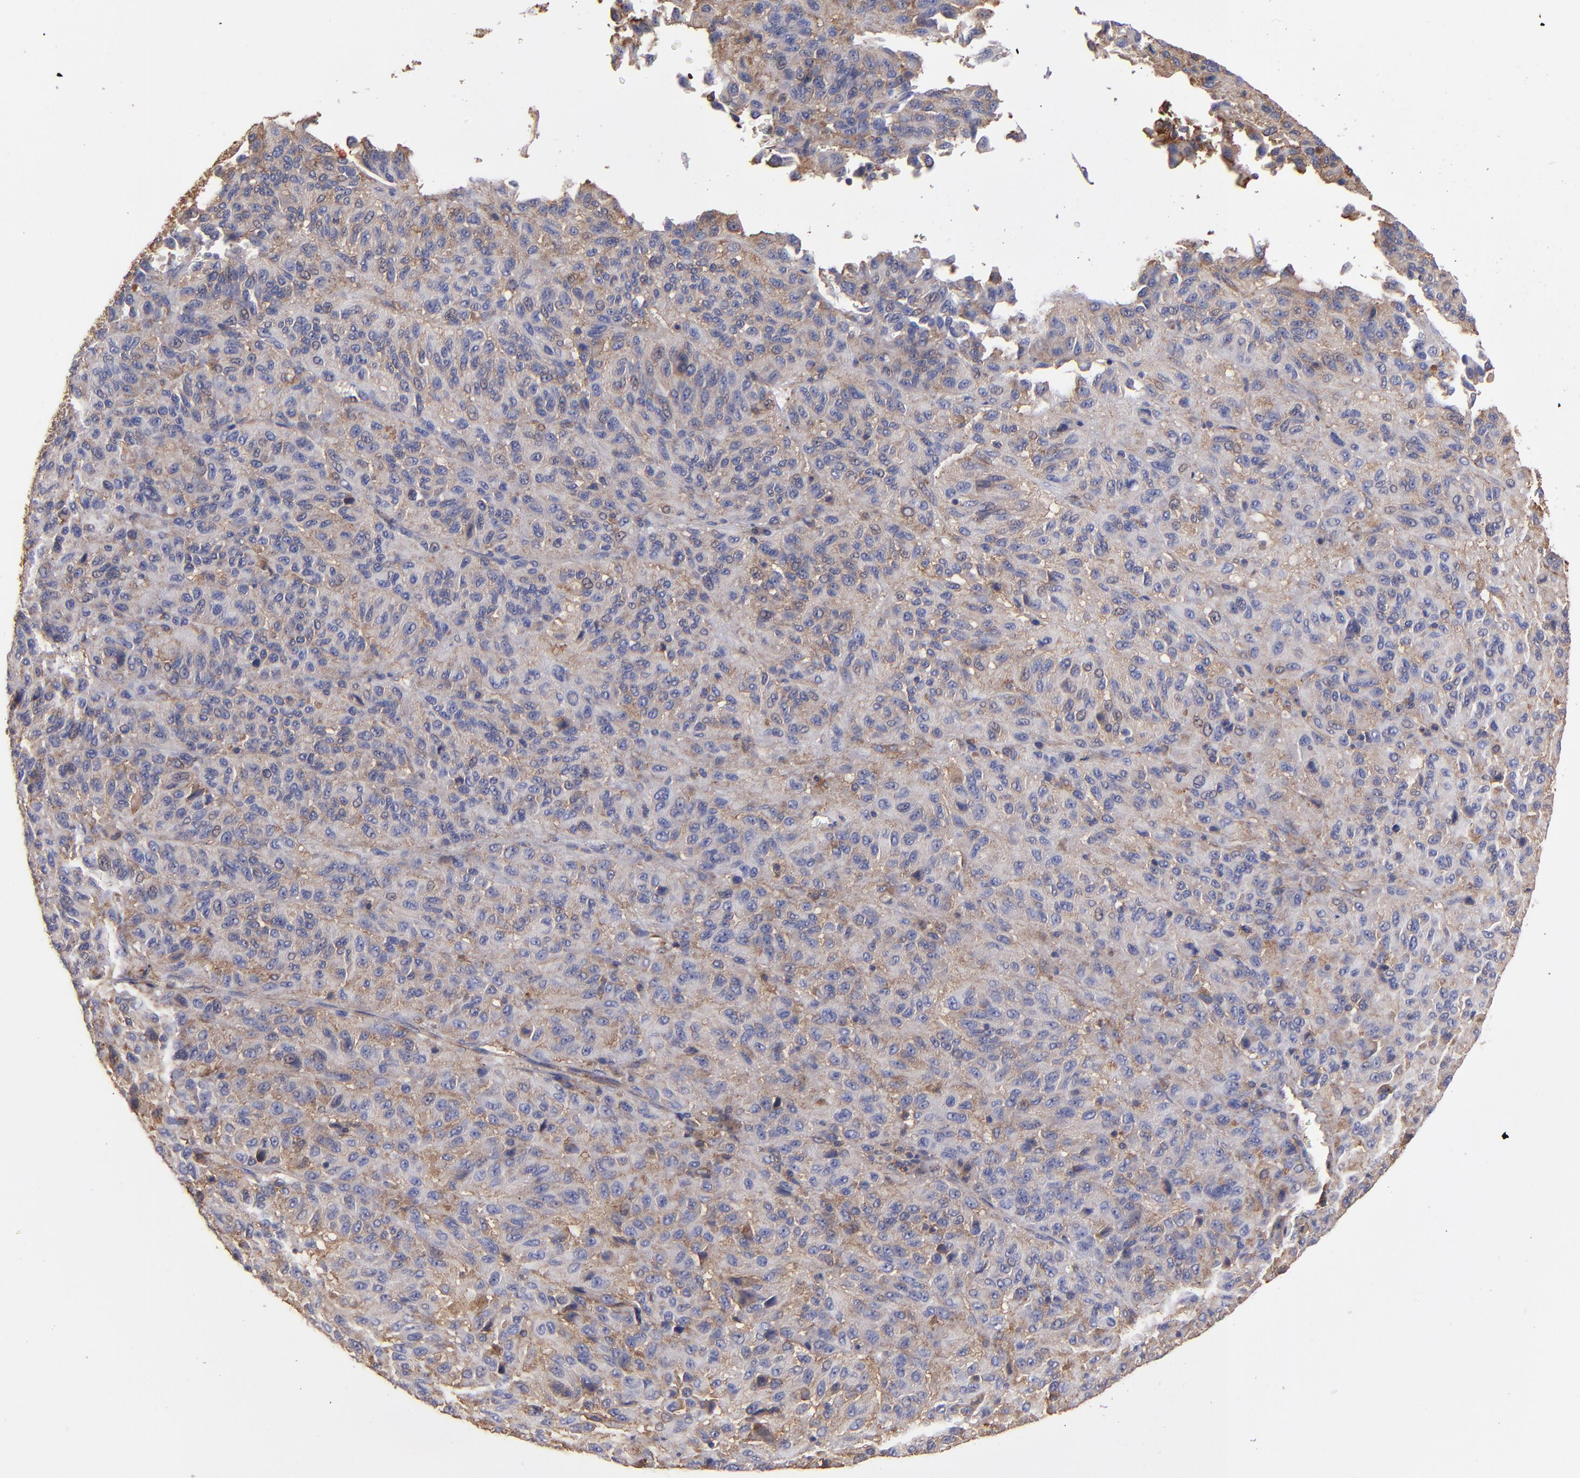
{"staining": {"intensity": "negative", "quantity": "none", "location": "none"}, "tissue": "melanoma", "cell_type": "Tumor cells", "image_type": "cancer", "snomed": [{"axis": "morphology", "description": "Malignant melanoma, Metastatic site"}, {"axis": "topography", "description": "Lung"}], "caption": "There is no significant positivity in tumor cells of malignant melanoma (metastatic site). The staining was performed using DAB (3,3'-diaminobenzidine) to visualize the protein expression in brown, while the nuclei were stained in blue with hematoxylin (Magnification: 20x).", "gene": "MVP", "patient": {"sex": "male", "age": 64}}